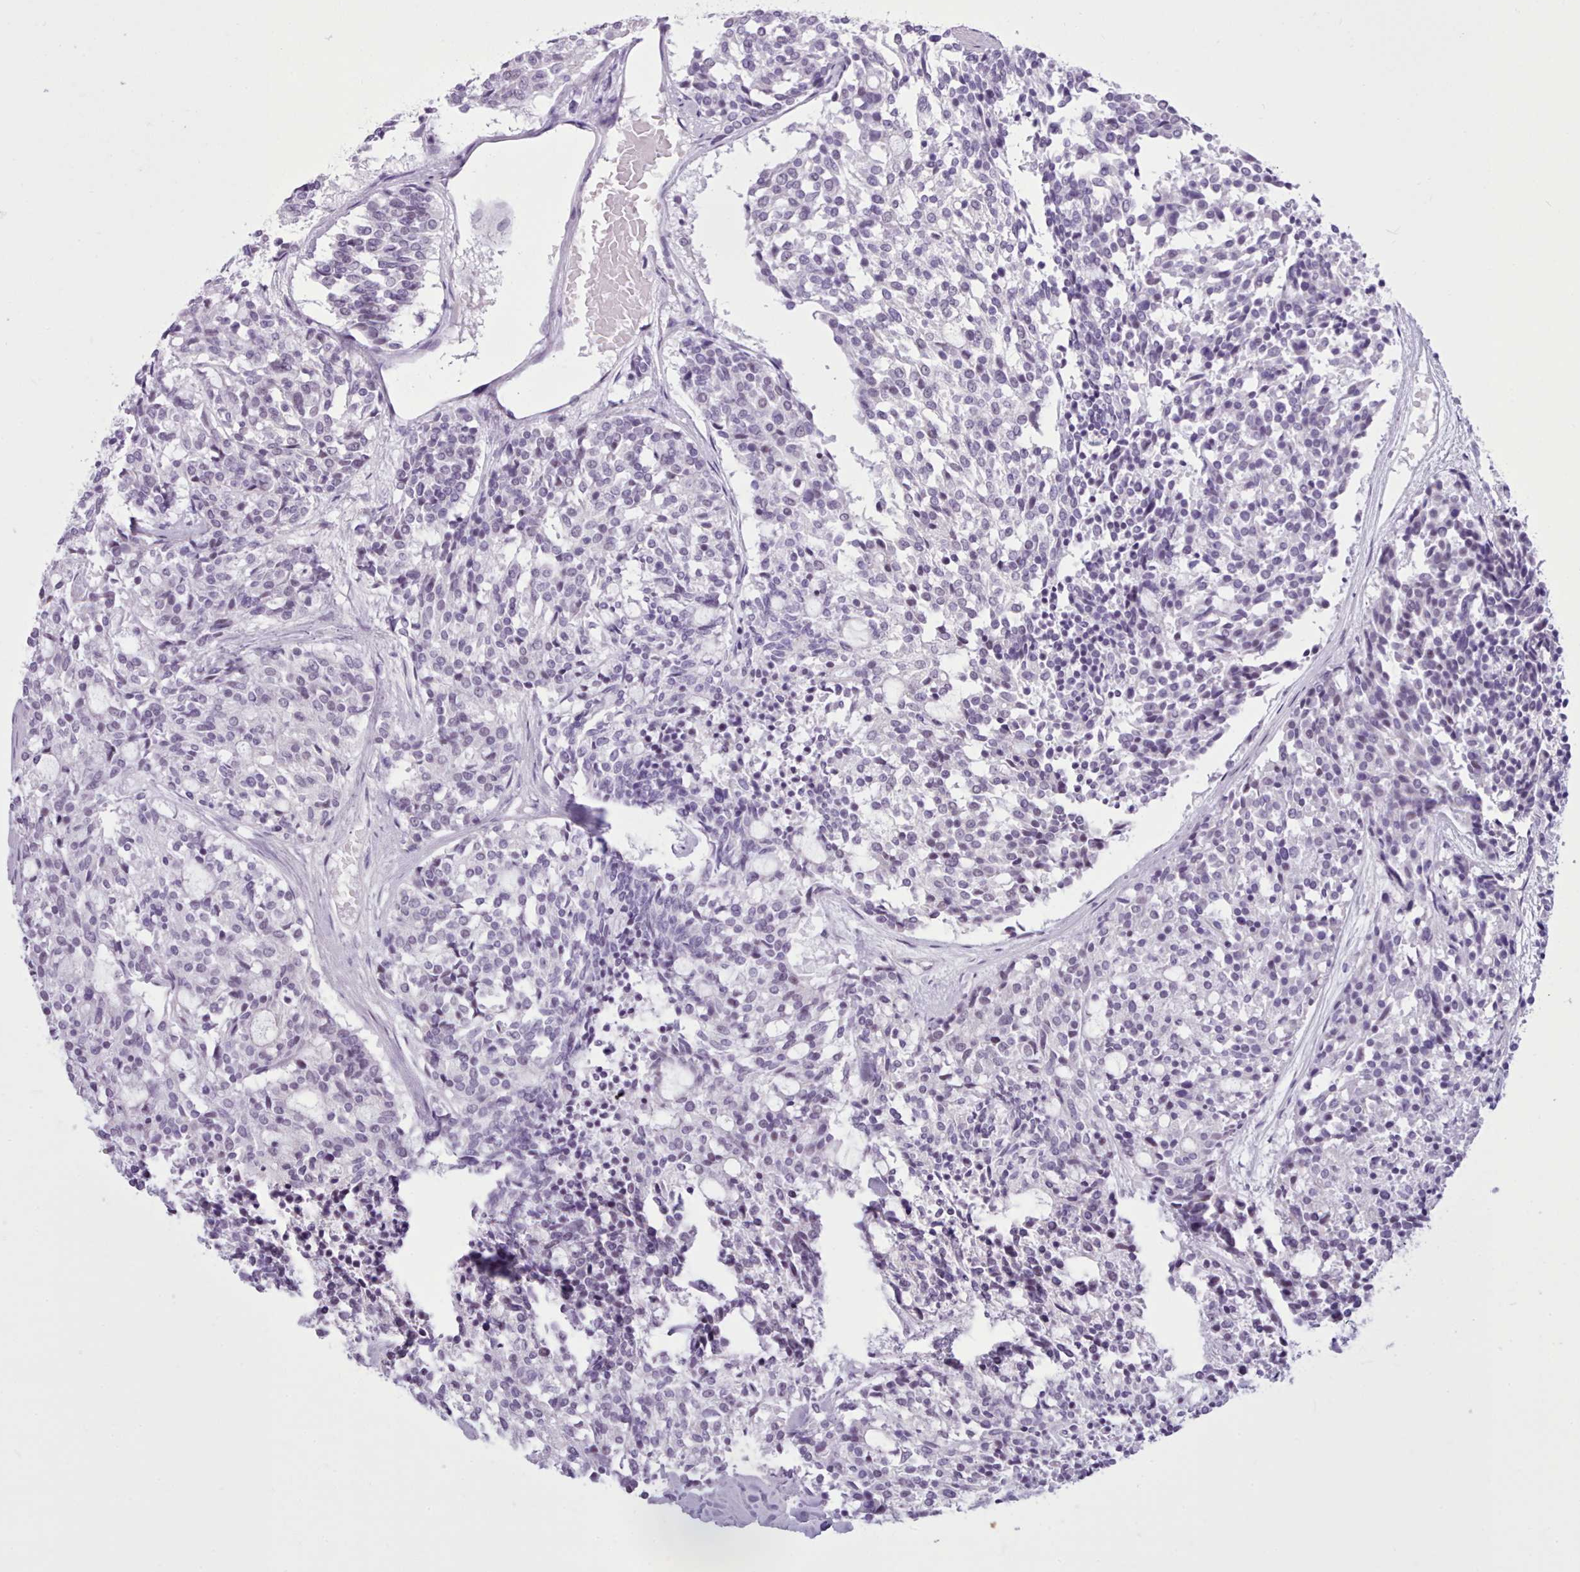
{"staining": {"intensity": "negative", "quantity": "none", "location": "none"}, "tissue": "carcinoid", "cell_type": "Tumor cells", "image_type": "cancer", "snomed": [{"axis": "morphology", "description": "Carcinoid, malignant, NOS"}, {"axis": "topography", "description": "Pancreas"}], "caption": "DAB (3,3'-diaminobenzidine) immunohistochemical staining of carcinoid (malignant) demonstrates no significant positivity in tumor cells.", "gene": "FBXO48", "patient": {"sex": "female", "age": 54}}